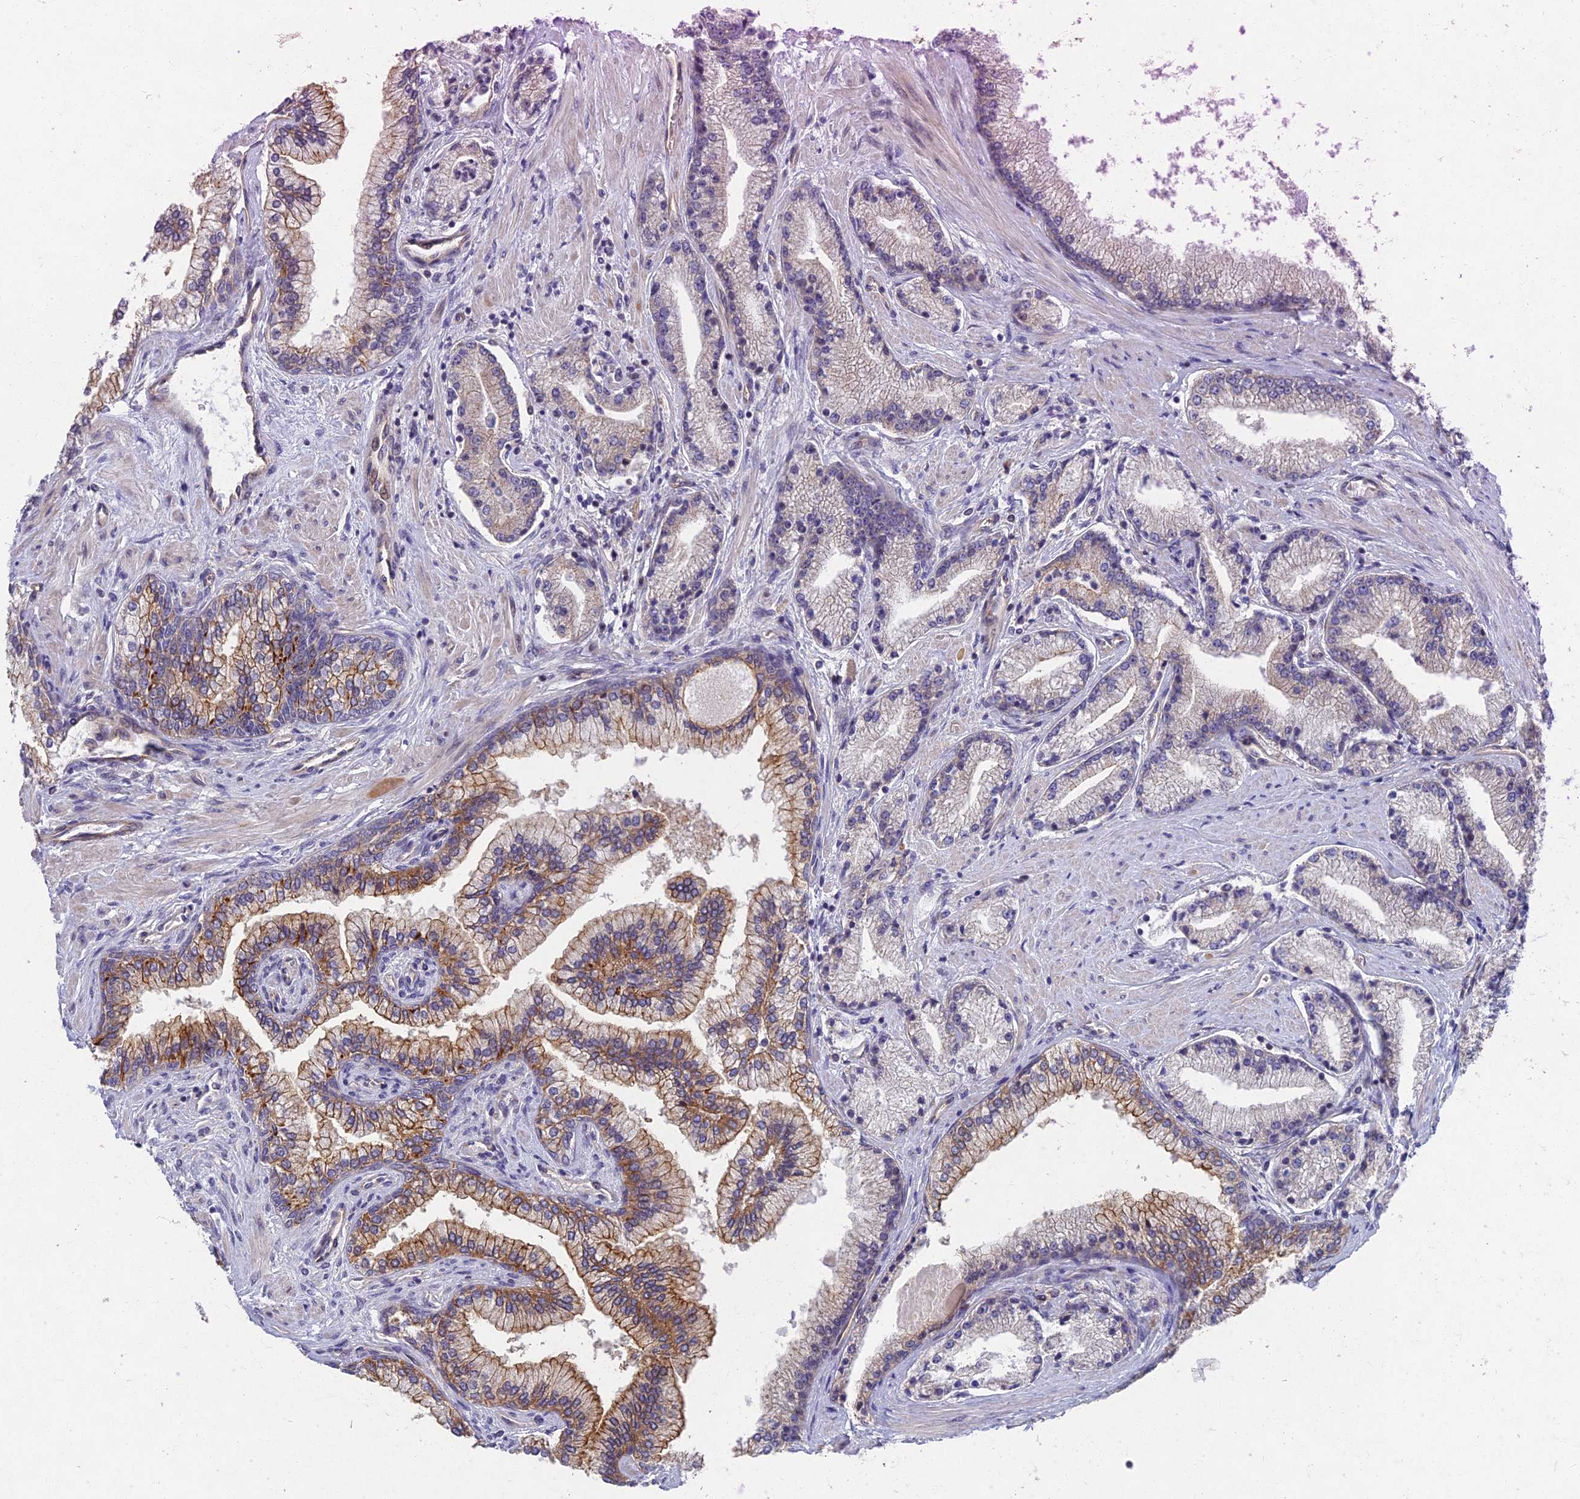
{"staining": {"intensity": "moderate", "quantity": "<25%", "location": "cytoplasmic/membranous"}, "tissue": "prostate cancer", "cell_type": "Tumor cells", "image_type": "cancer", "snomed": [{"axis": "morphology", "description": "Adenocarcinoma, High grade"}, {"axis": "topography", "description": "Prostate"}], "caption": "Brown immunohistochemical staining in human prostate cancer (adenocarcinoma (high-grade)) demonstrates moderate cytoplasmic/membranous positivity in about <25% of tumor cells. (brown staining indicates protein expression, while blue staining denotes nuclei).", "gene": "RHBDL2", "patient": {"sex": "male", "age": 67}}